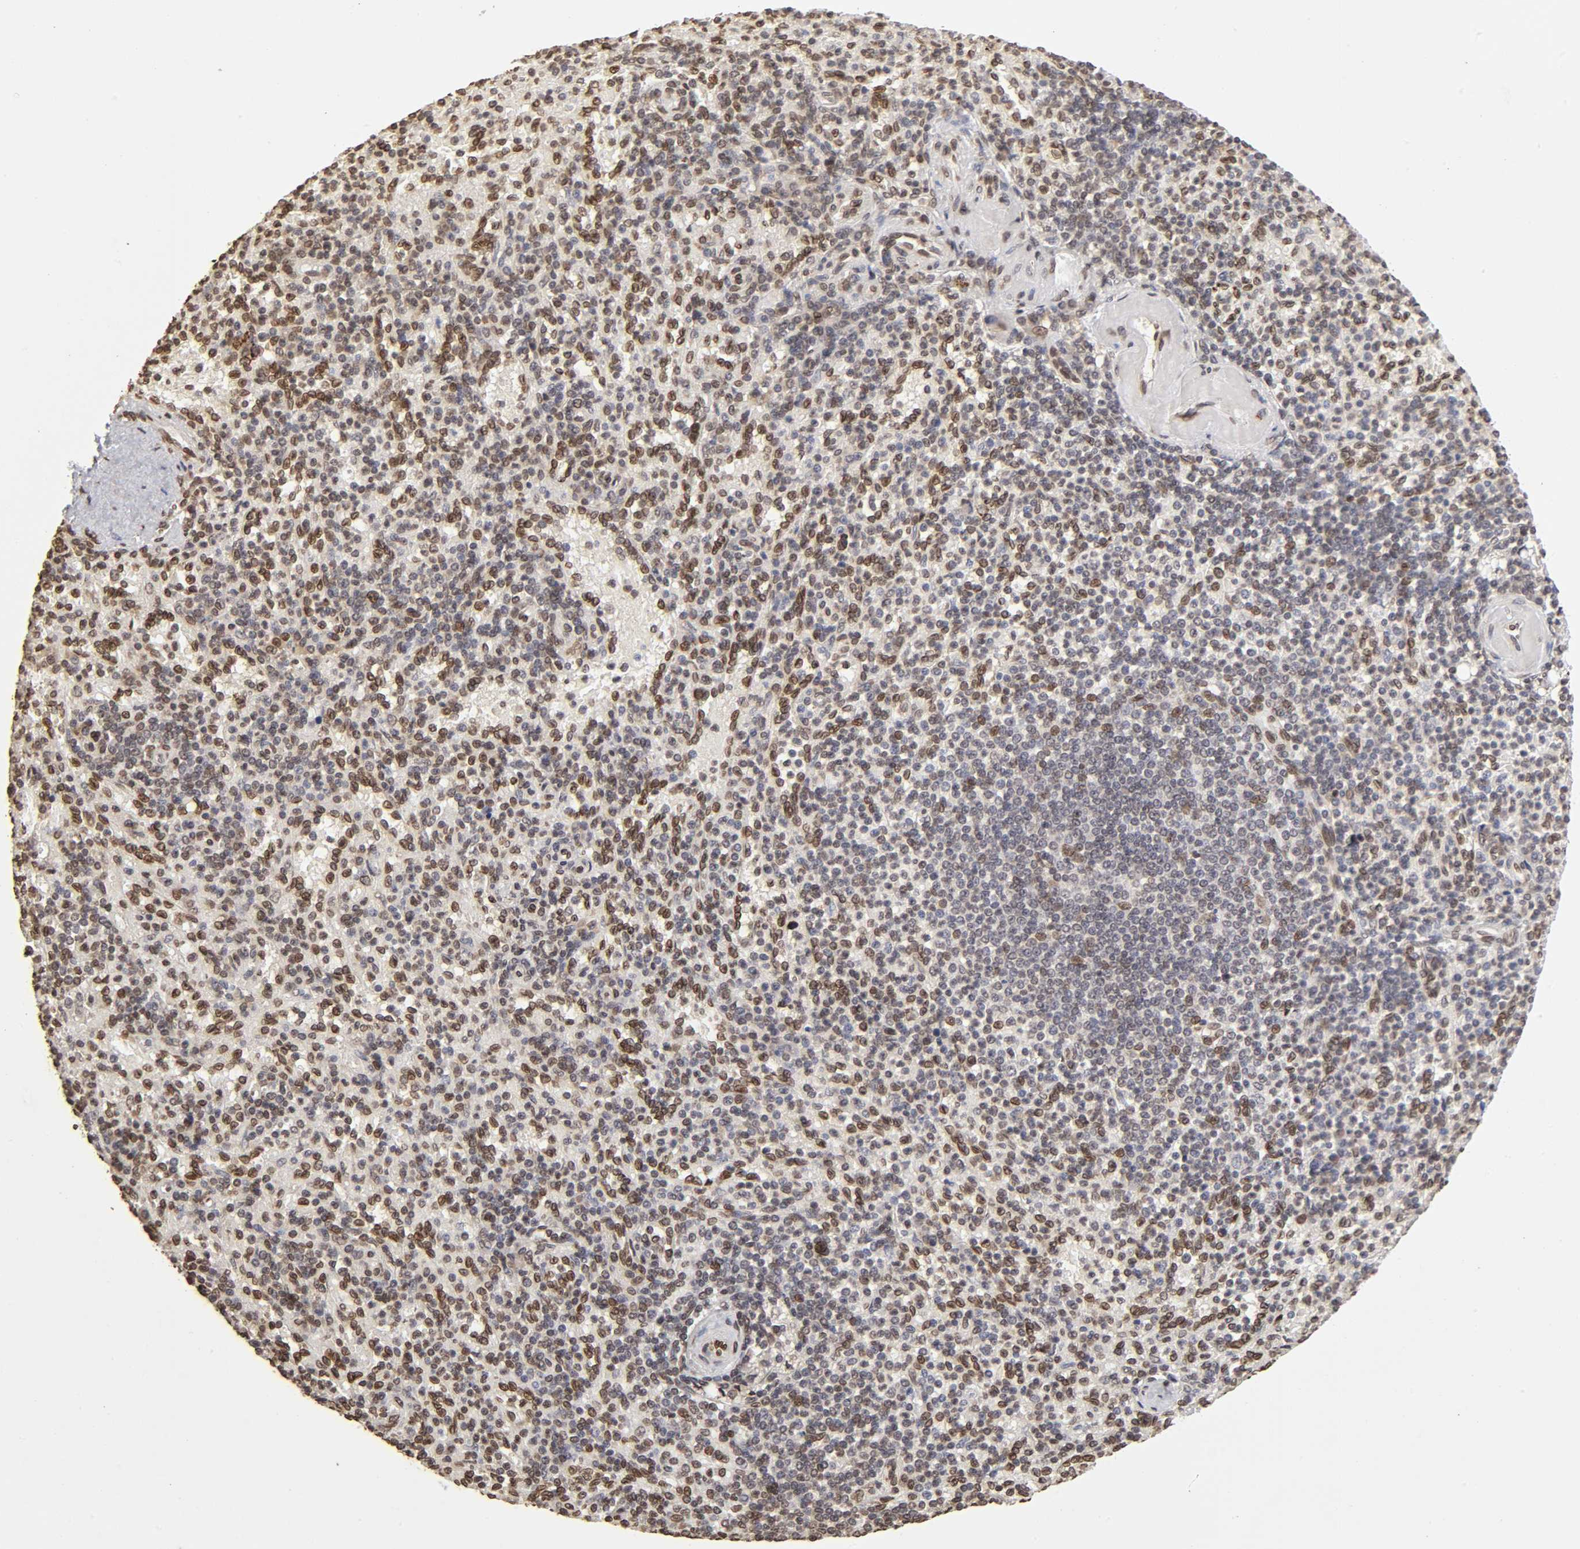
{"staining": {"intensity": "weak", "quantity": "<25%", "location": "nuclear"}, "tissue": "spleen", "cell_type": "Cells in red pulp", "image_type": "normal", "snomed": [{"axis": "morphology", "description": "Normal tissue, NOS"}, {"axis": "topography", "description": "Spleen"}], "caption": "Immunohistochemical staining of unremarkable spleen exhibits no significant staining in cells in red pulp. (Immunohistochemistry, brightfield microscopy, high magnification).", "gene": "MLLT6", "patient": {"sex": "female", "age": 74}}